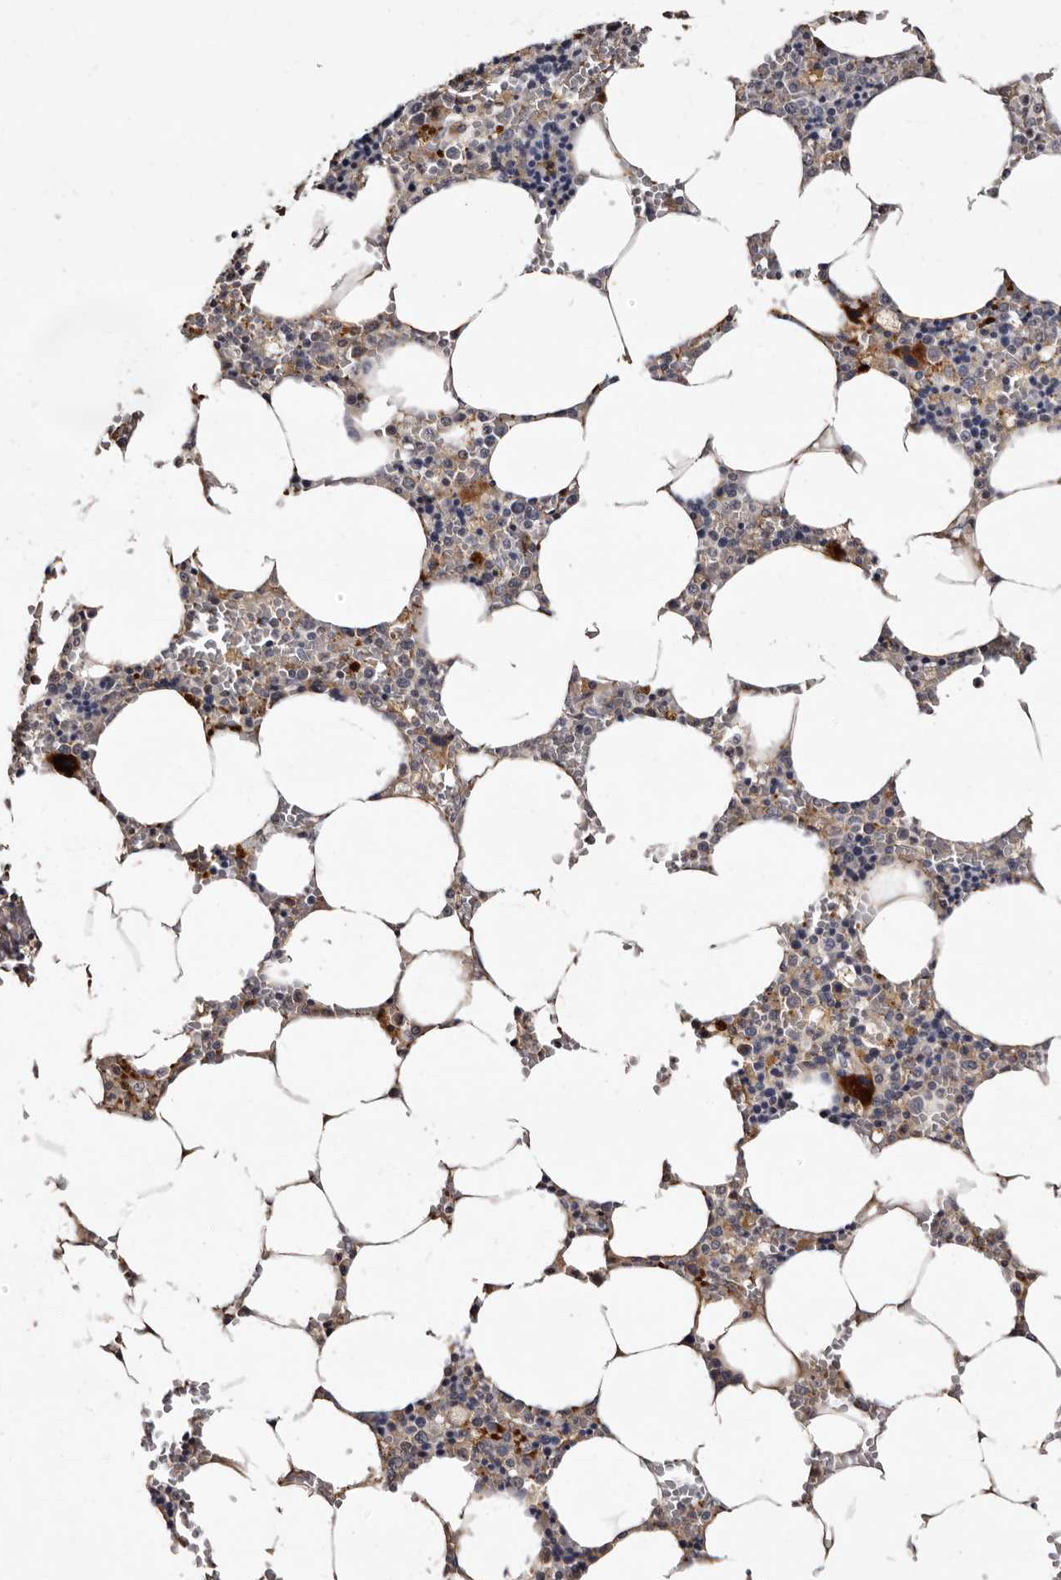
{"staining": {"intensity": "strong", "quantity": "<25%", "location": "cytoplasmic/membranous"}, "tissue": "bone marrow", "cell_type": "Hematopoietic cells", "image_type": "normal", "snomed": [{"axis": "morphology", "description": "Normal tissue, NOS"}, {"axis": "topography", "description": "Bone marrow"}], "caption": "Immunohistochemistry micrograph of normal bone marrow: bone marrow stained using immunohistochemistry (IHC) reveals medium levels of strong protein expression localized specifically in the cytoplasmic/membranous of hematopoietic cells, appearing as a cytoplasmic/membranous brown color.", "gene": "LANCL2", "patient": {"sex": "male", "age": 70}}